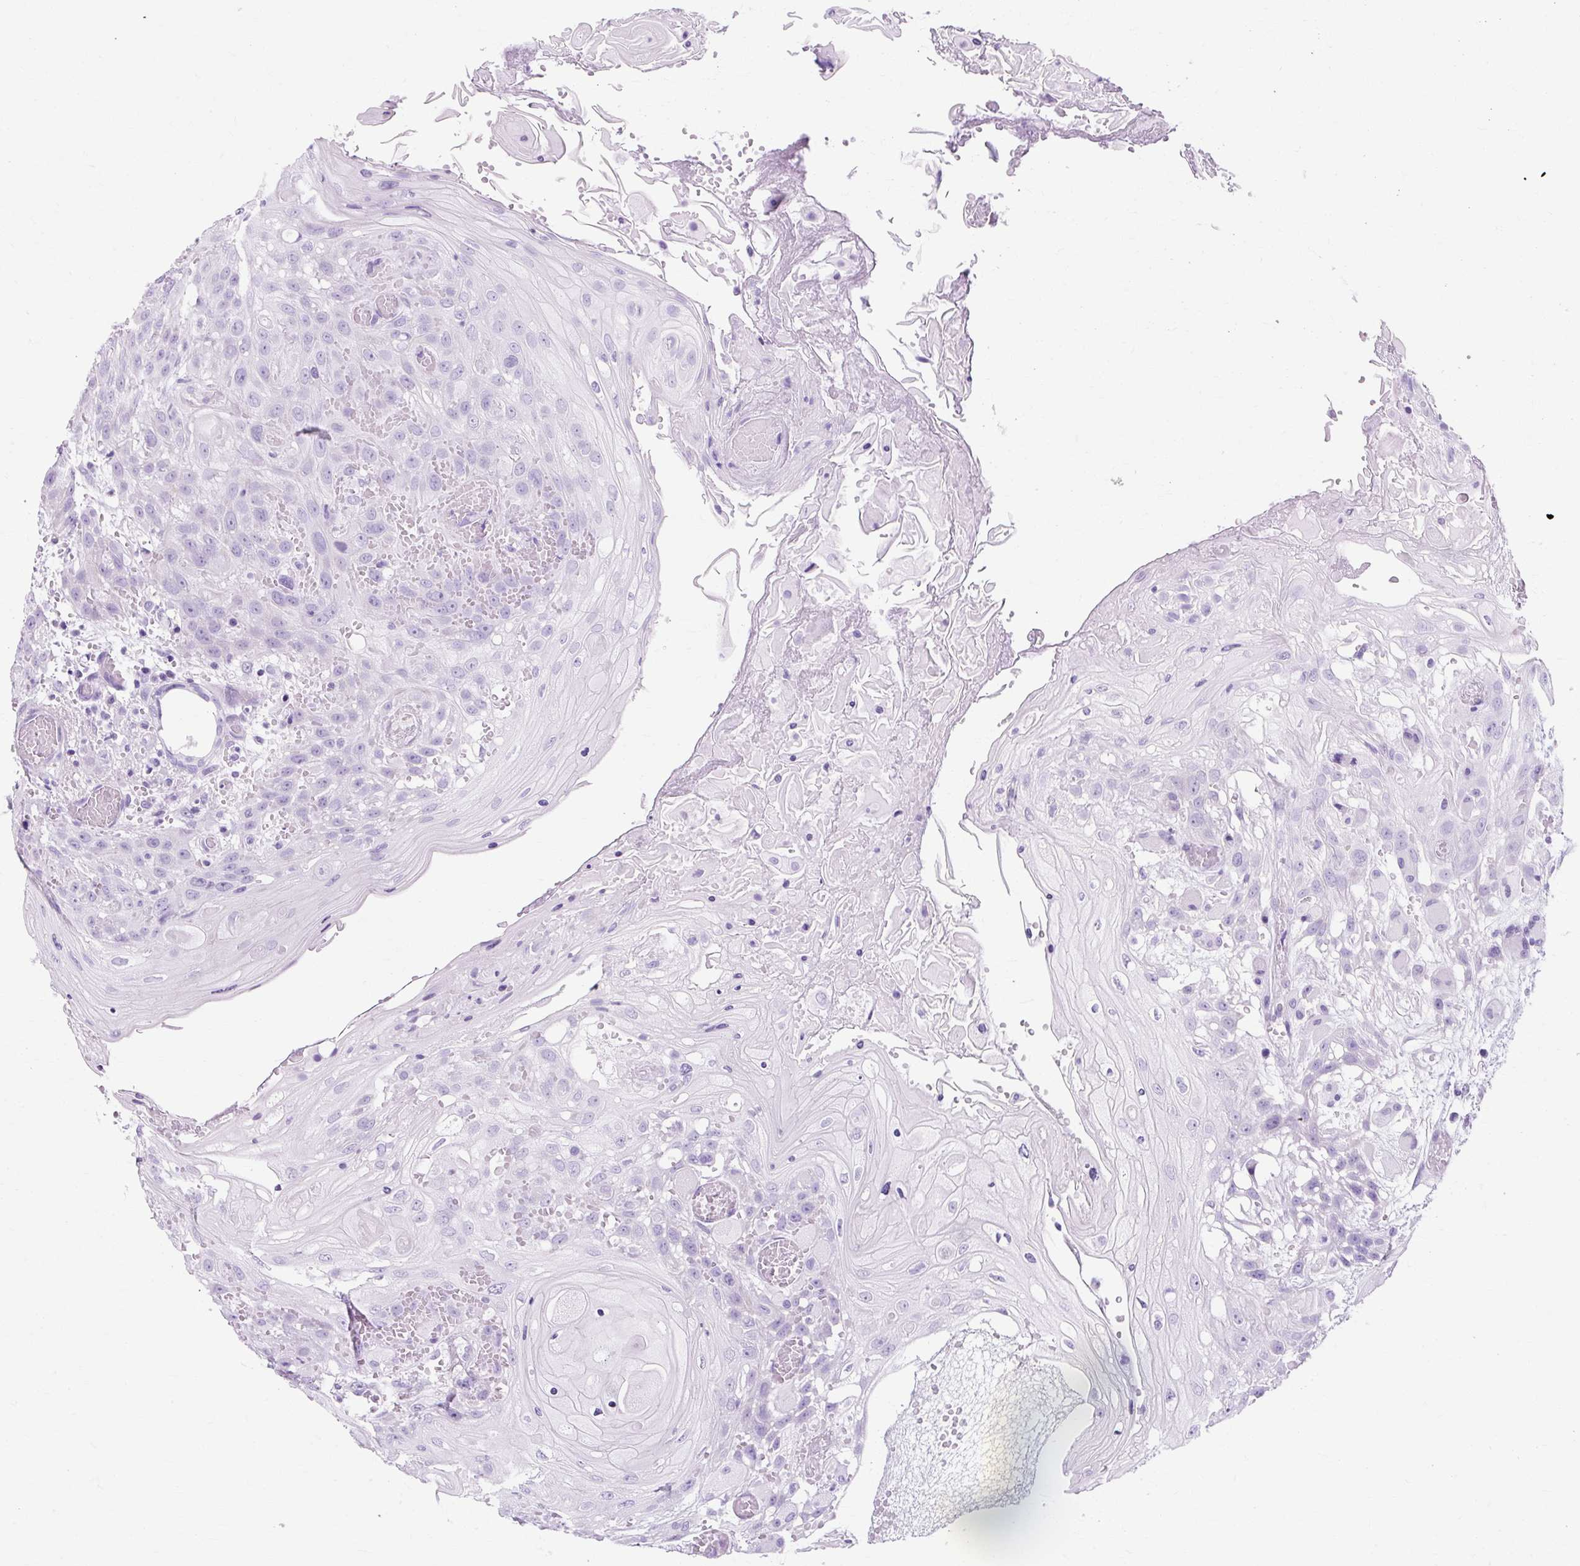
{"staining": {"intensity": "negative", "quantity": "none", "location": "none"}, "tissue": "head and neck cancer", "cell_type": "Tumor cells", "image_type": "cancer", "snomed": [{"axis": "morphology", "description": "Squamous cell carcinoma, NOS"}, {"axis": "topography", "description": "Head-Neck"}], "caption": "Human head and neck cancer (squamous cell carcinoma) stained for a protein using IHC demonstrates no positivity in tumor cells.", "gene": "TMEM89", "patient": {"sex": "female", "age": 43}}